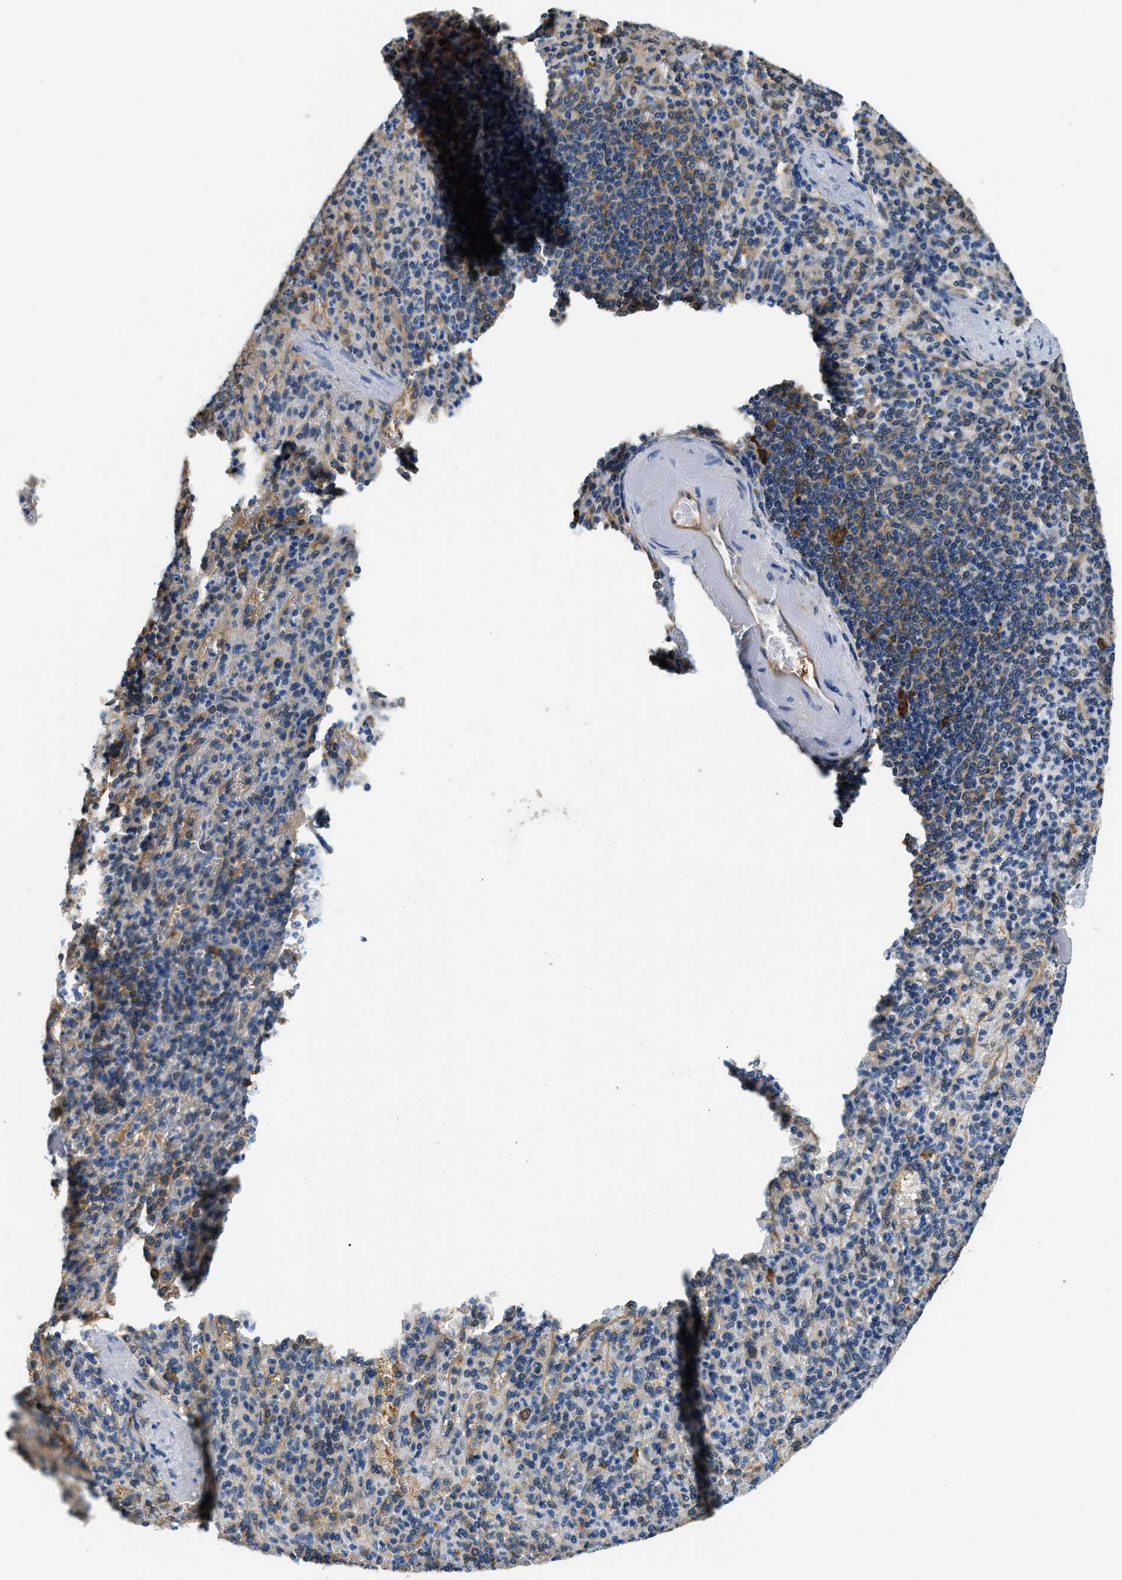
{"staining": {"intensity": "weak", "quantity": "<25%", "location": "cytoplasmic/membranous"}, "tissue": "spleen", "cell_type": "Cells in red pulp", "image_type": "normal", "snomed": [{"axis": "morphology", "description": "Normal tissue, NOS"}, {"axis": "topography", "description": "Spleen"}], "caption": "A micrograph of spleen stained for a protein reveals no brown staining in cells in red pulp.", "gene": "PPP2R1B", "patient": {"sex": "female", "age": 74}}